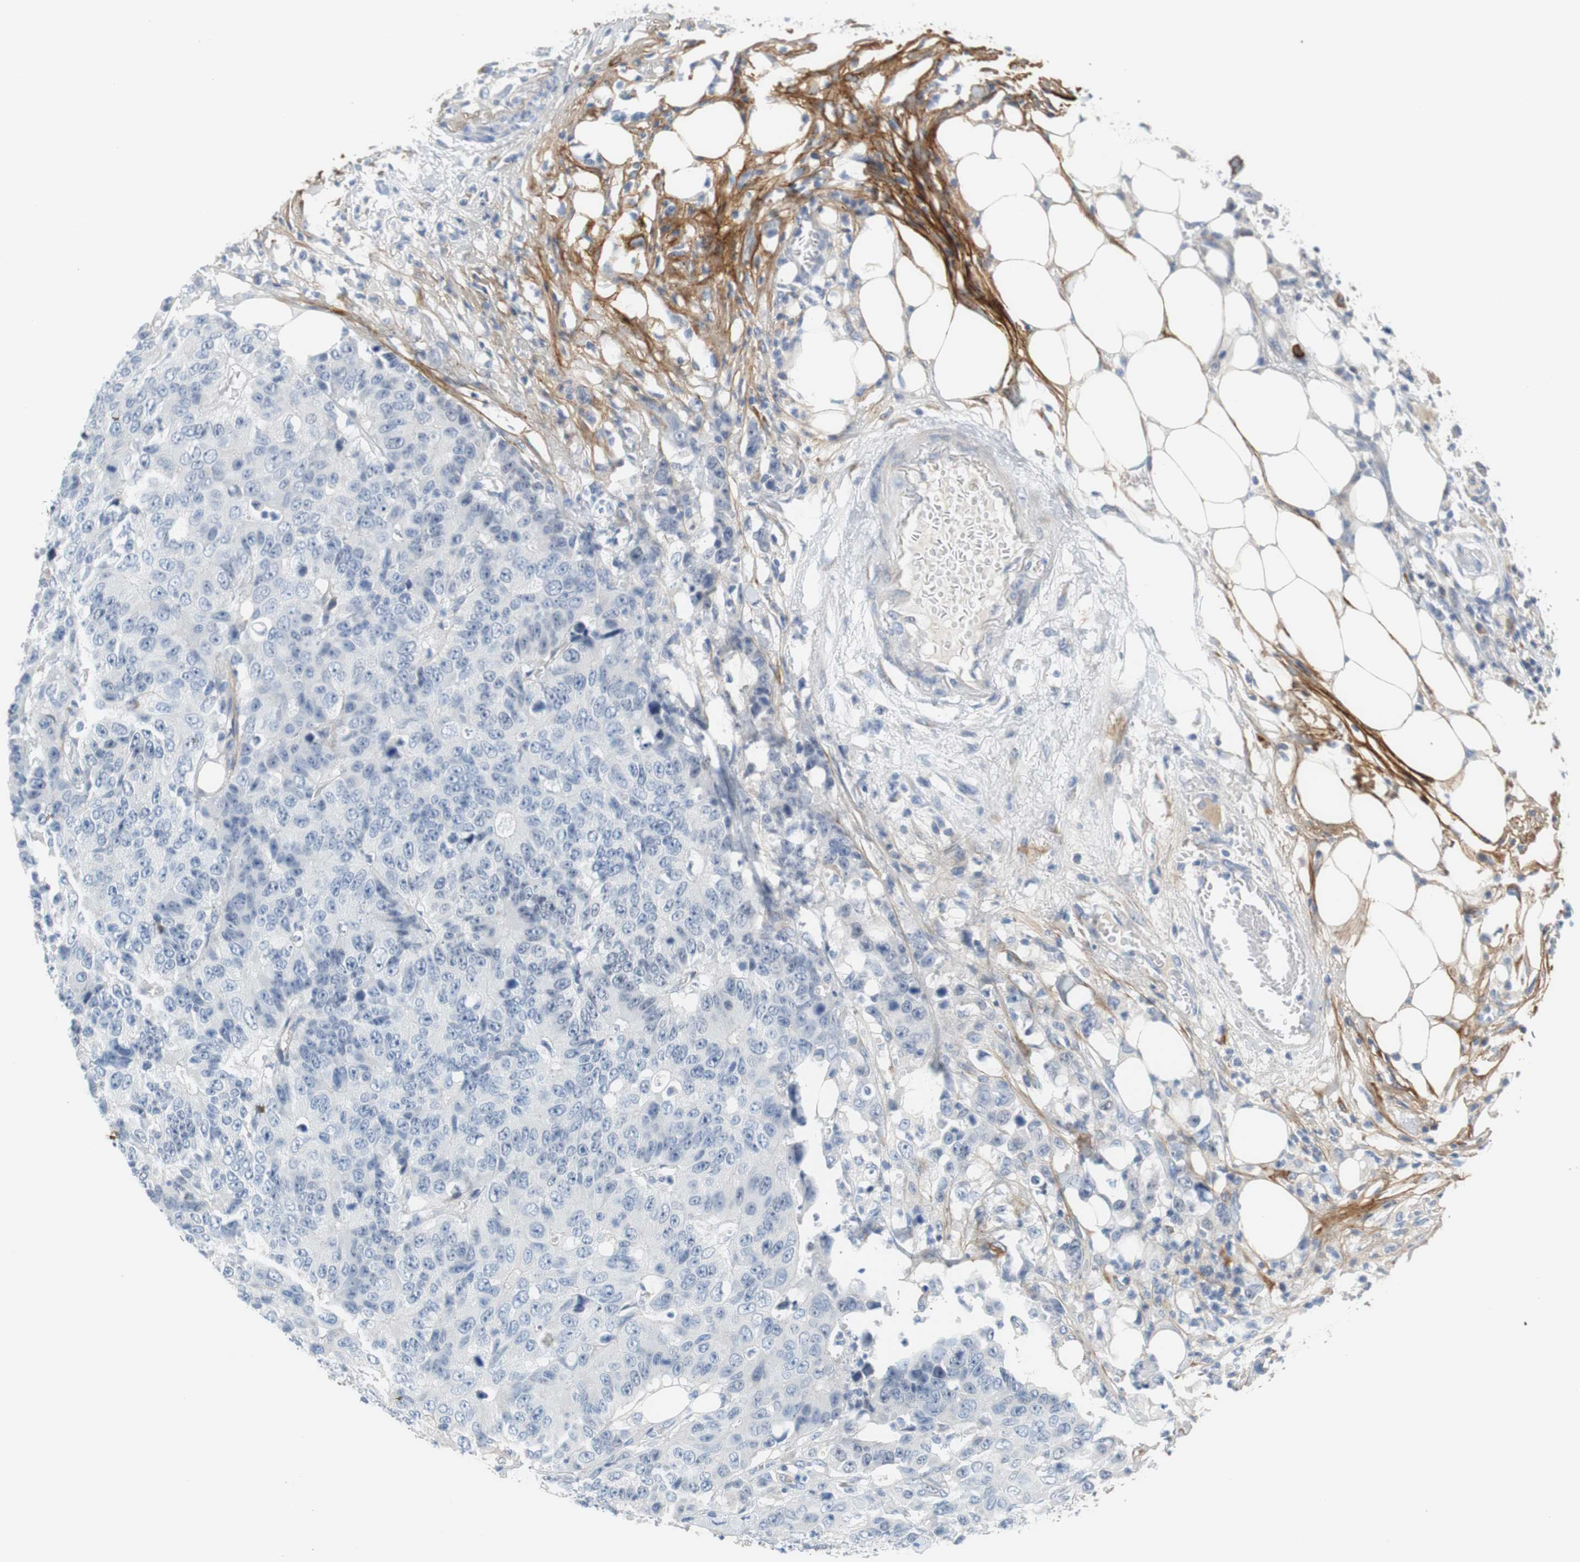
{"staining": {"intensity": "negative", "quantity": "none", "location": "none"}, "tissue": "colorectal cancer", "cell_type": "Tumor cells", "image_type": "cancer", "snomed": [{"axis": "morphology", "description": "Adenocarcinoma, NOS"}, {"axis": "topography", "description": "Colon"}], "caption": "A high-resolution micrograph shows immunohistochemistry staining of colorectal cancer, which reveals no significant positivity in tumor cells. (DAB (3,3'-diaminobenzidine) IHC with hematoxylin counter stain).", "gene": "COL12A1", "patient": {"sex": "female", "age": 86}}